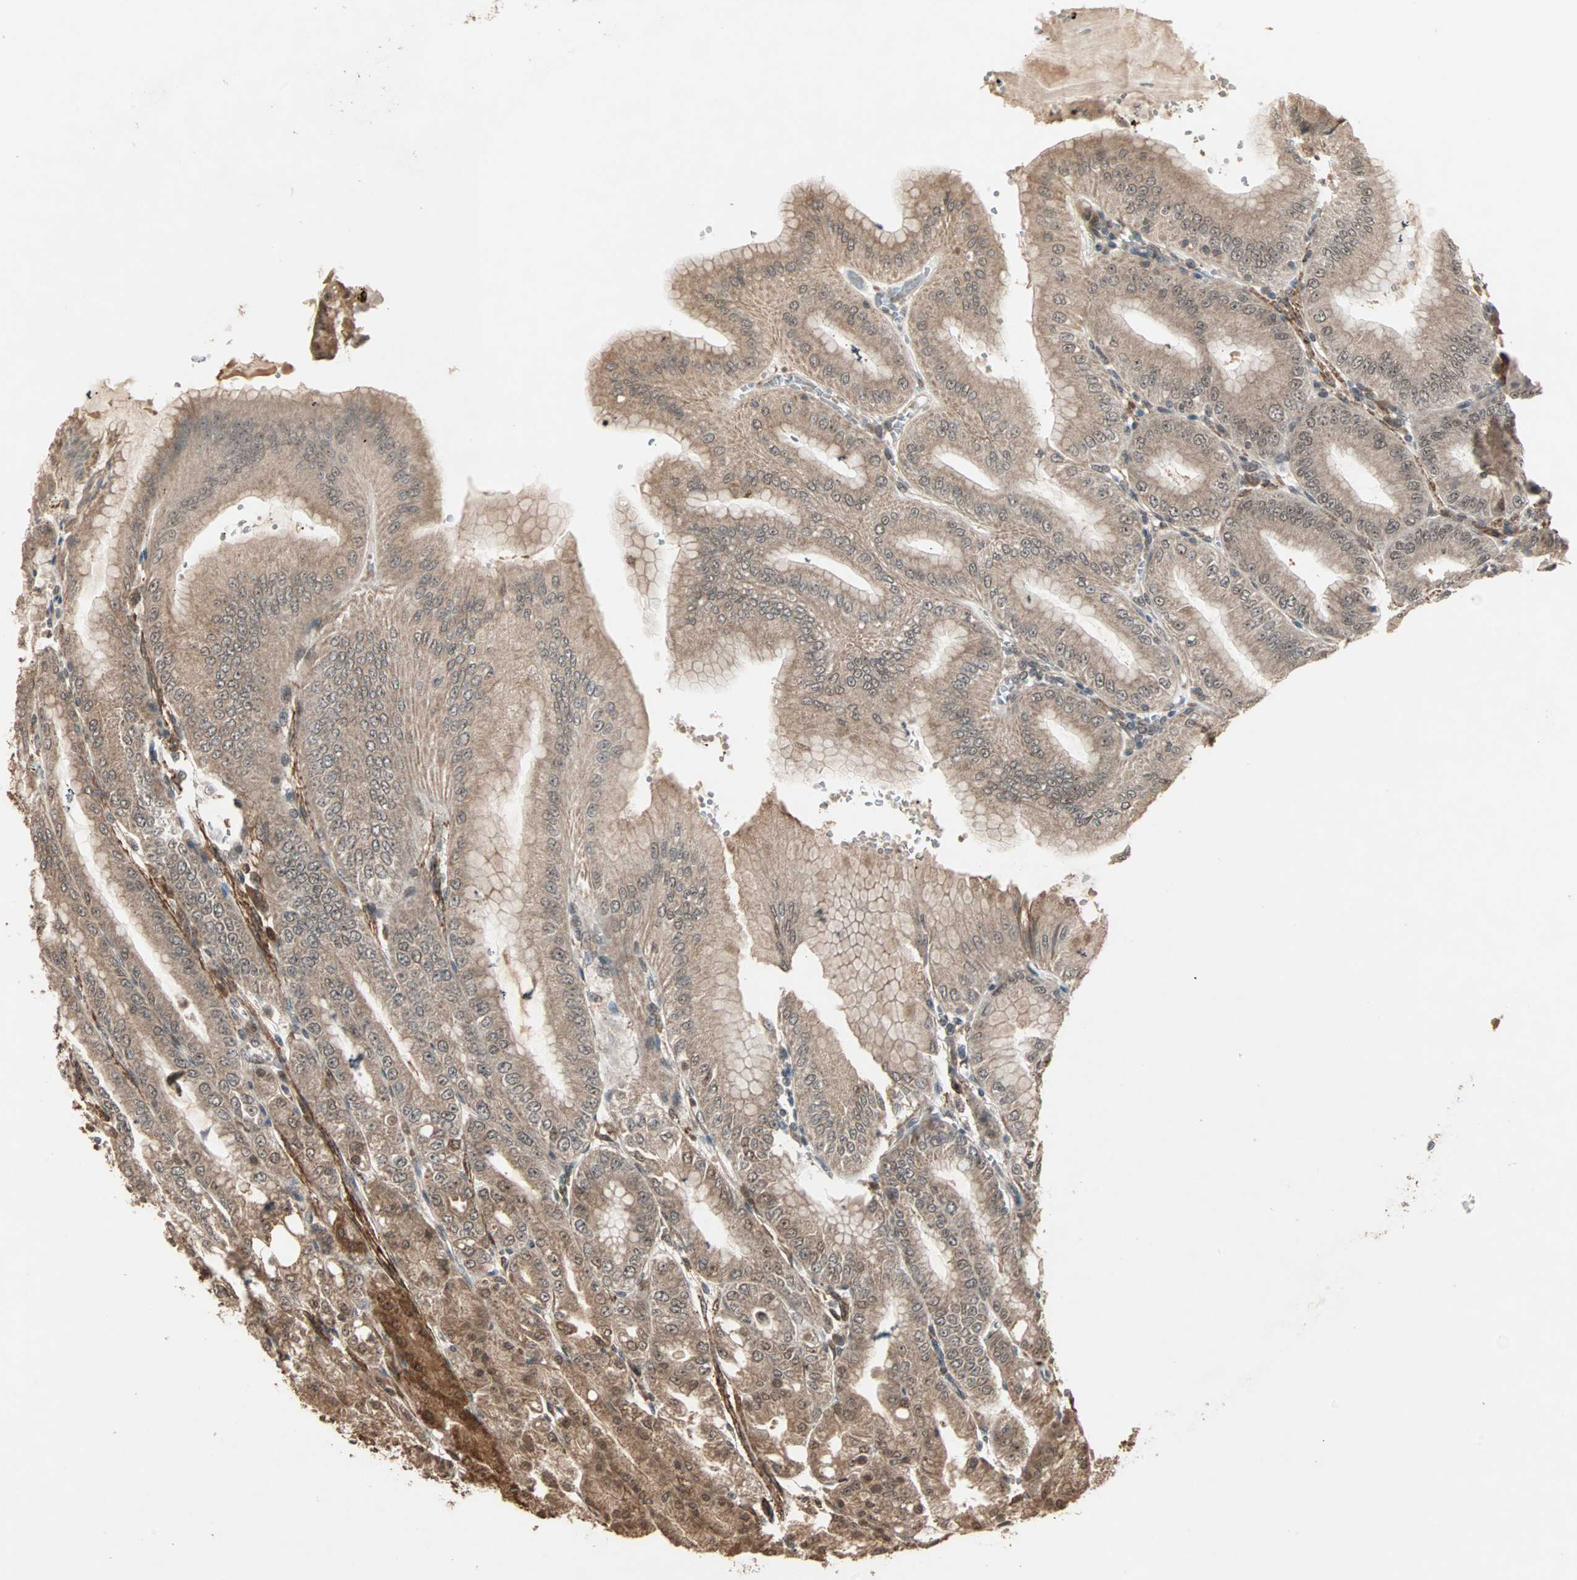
{"staining": {"intensity": "strong", "quantity": ">75%", "location": "cytoplasmic/membranous,nuclear"}, "tissue": "stomach", "cell_type": "Glandular cells", "image_type": "normal", "snomed": [{"axis": "morphology", "description": "Normal tissue, NOS"}, {"axis": "topography", "description": "Stomach, lower"}], "caption": "Immunohistochemical staining of normal stomach exhibits high levels of strong cytoplasmic/membranous,nuclear positivity in approximately >75% of glandular cells. The protein is shown in brown color, while the nuclei are stained blue.", "gene": "ZSCAN31", "patient": {"sex": "male", "age": 71}}